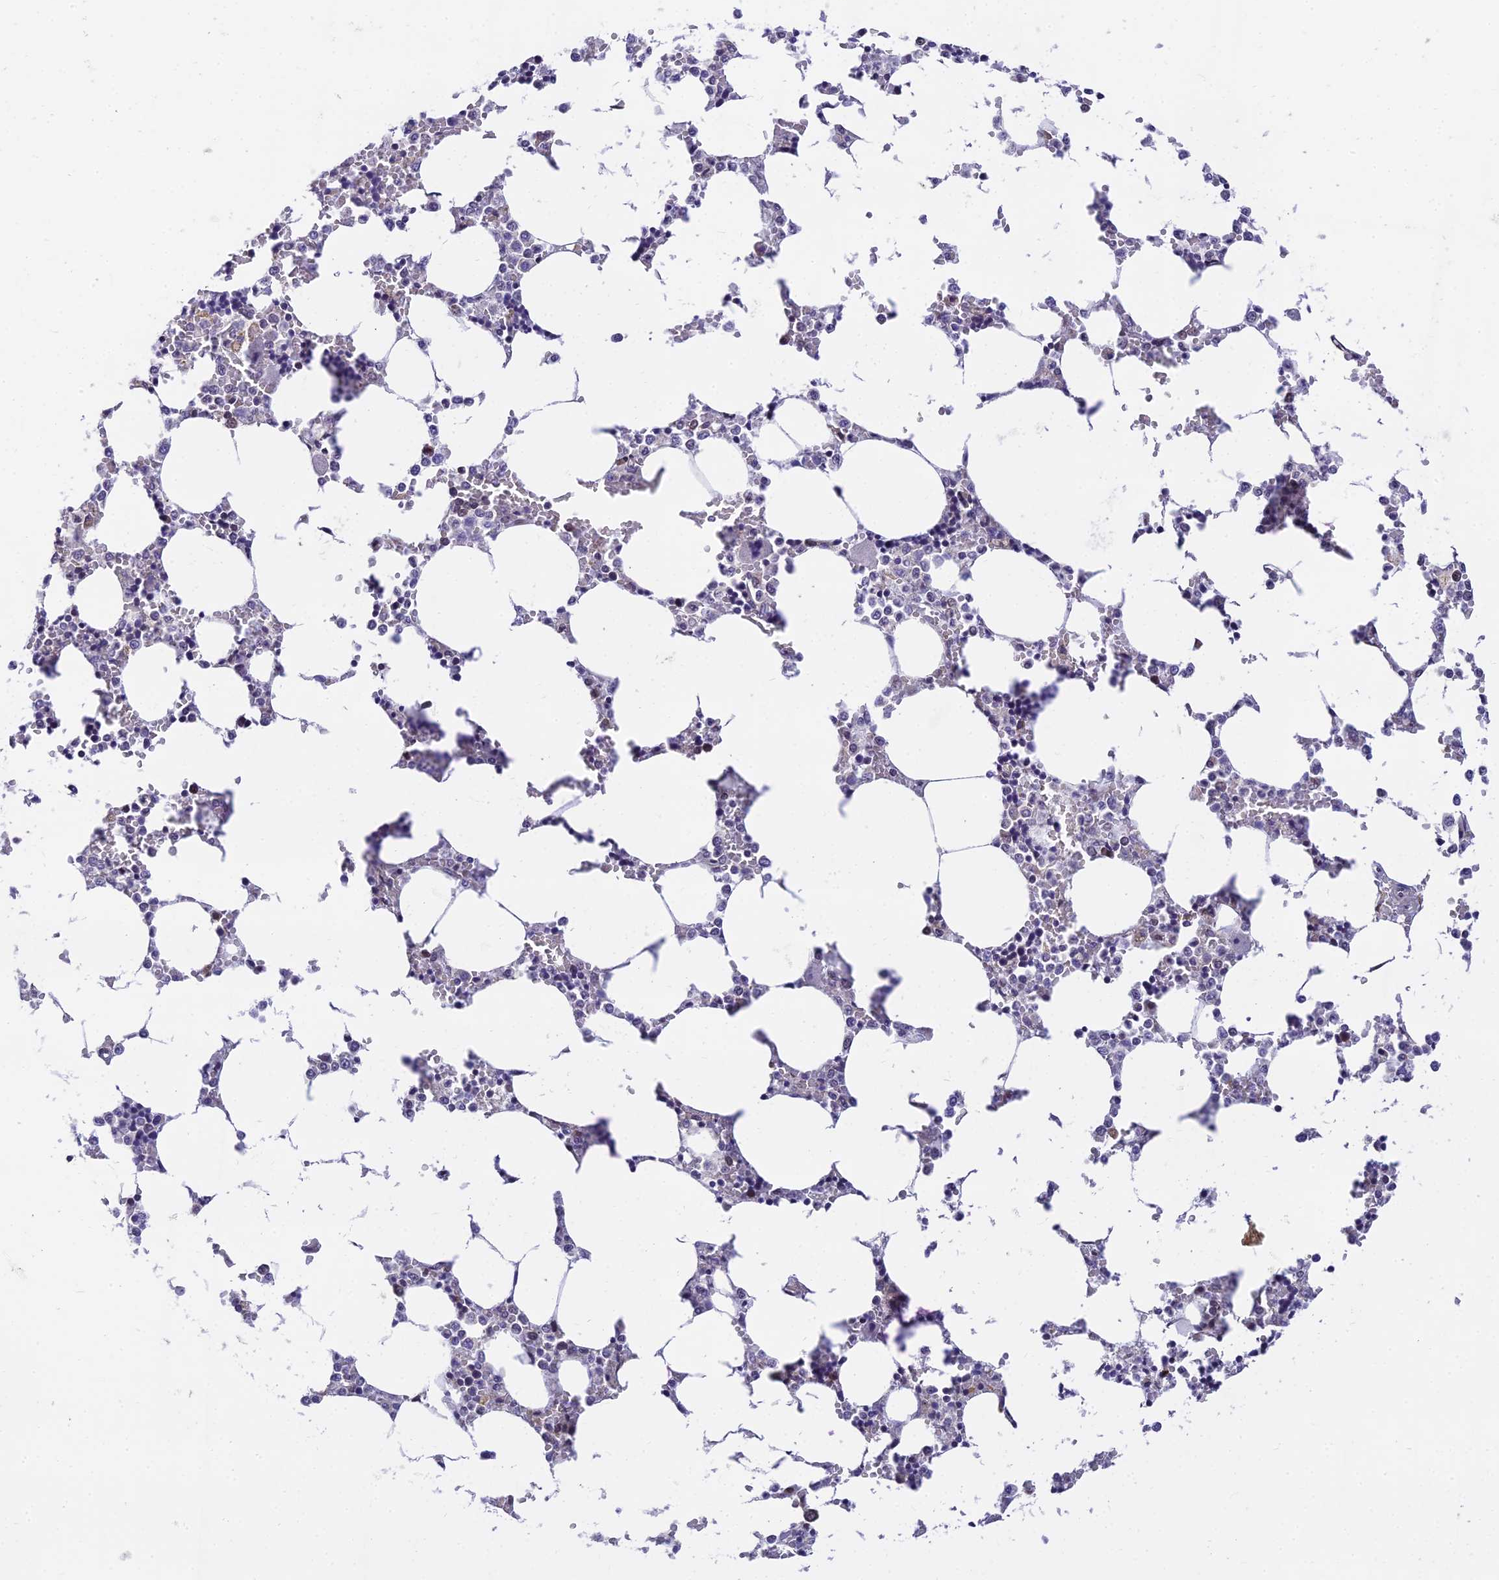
{"staining": {"intensity": "negative", "quantity": "none", "location": "none"}, "tissue": "bone marrow", "cell_type": "Hematopoietic cells", "image_type": "normal", "snomed": [{"axis": "morphology", "description": "Normal tissue, NOS"}, {"axis": "topography", "description": "Bone marrow"}], "caption": "There is no significant expression in hematopoietic cells of bone marrow. (DAB (3,3'-diaminobenzidine) IHC with hematoxylin counter stain).", "gene": "C2orf49", "patient": {"sex": "male", "age": 64}}